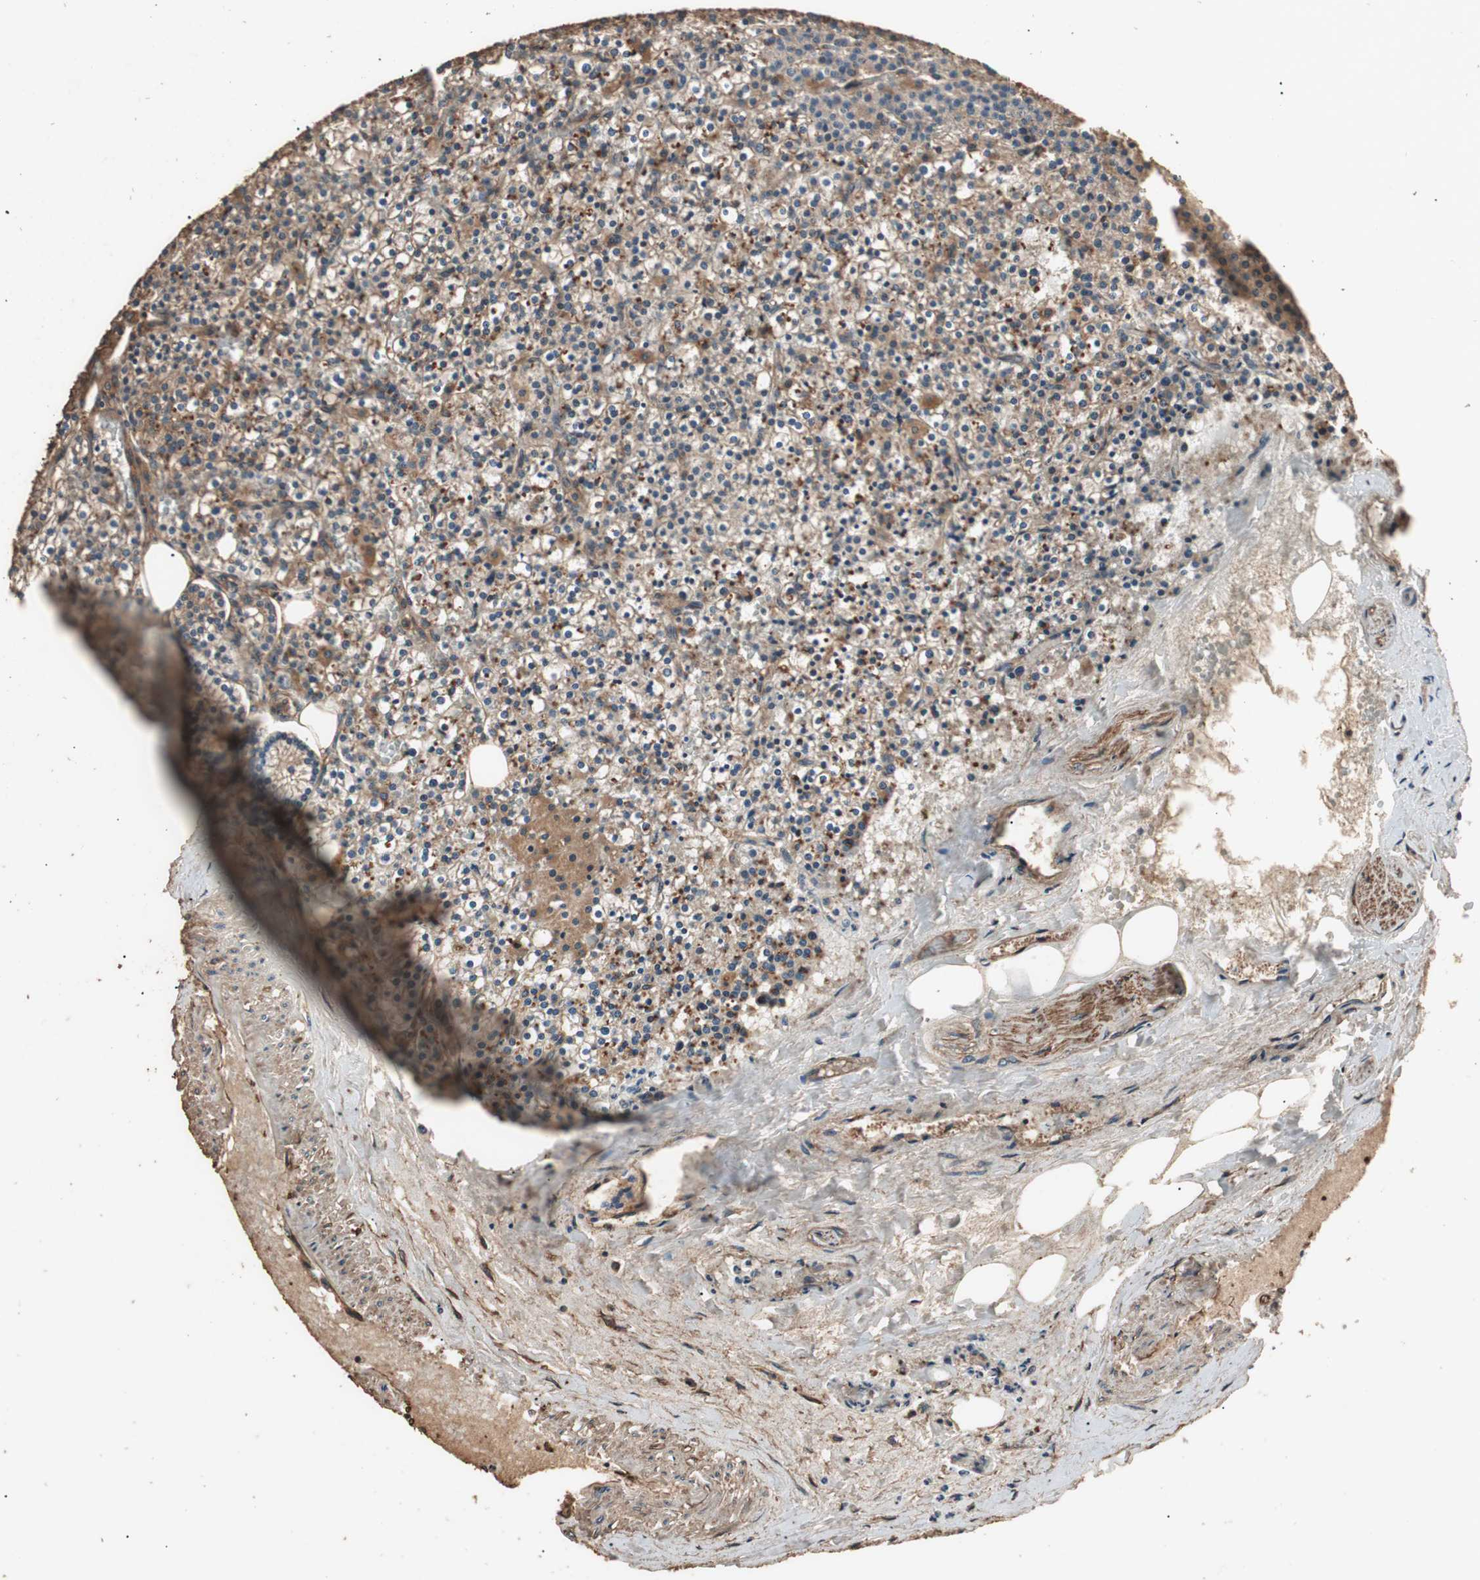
{"staining": {"intensity": "moderate", "quantity": ">75%", "location": "cytoplasmic/membranous"}, "tissue": "parathyroid gland", "cell_type": "Glandular cells", "image_type": "normal", "snomed": [{"axis": "morphology", "description": "Normal tissue, NOS"}, {"axis": "topography", "description": "Parathyroid gland"}], "caption": "IHC image of normal parathyroid gland stained for a protein (brown), which reveals medium levels of moderate cytoplasmic/membranous staining in about >75% of glandular cells.", "gene": "CCN4", "patient": {"sex": "female", "age": 63}}